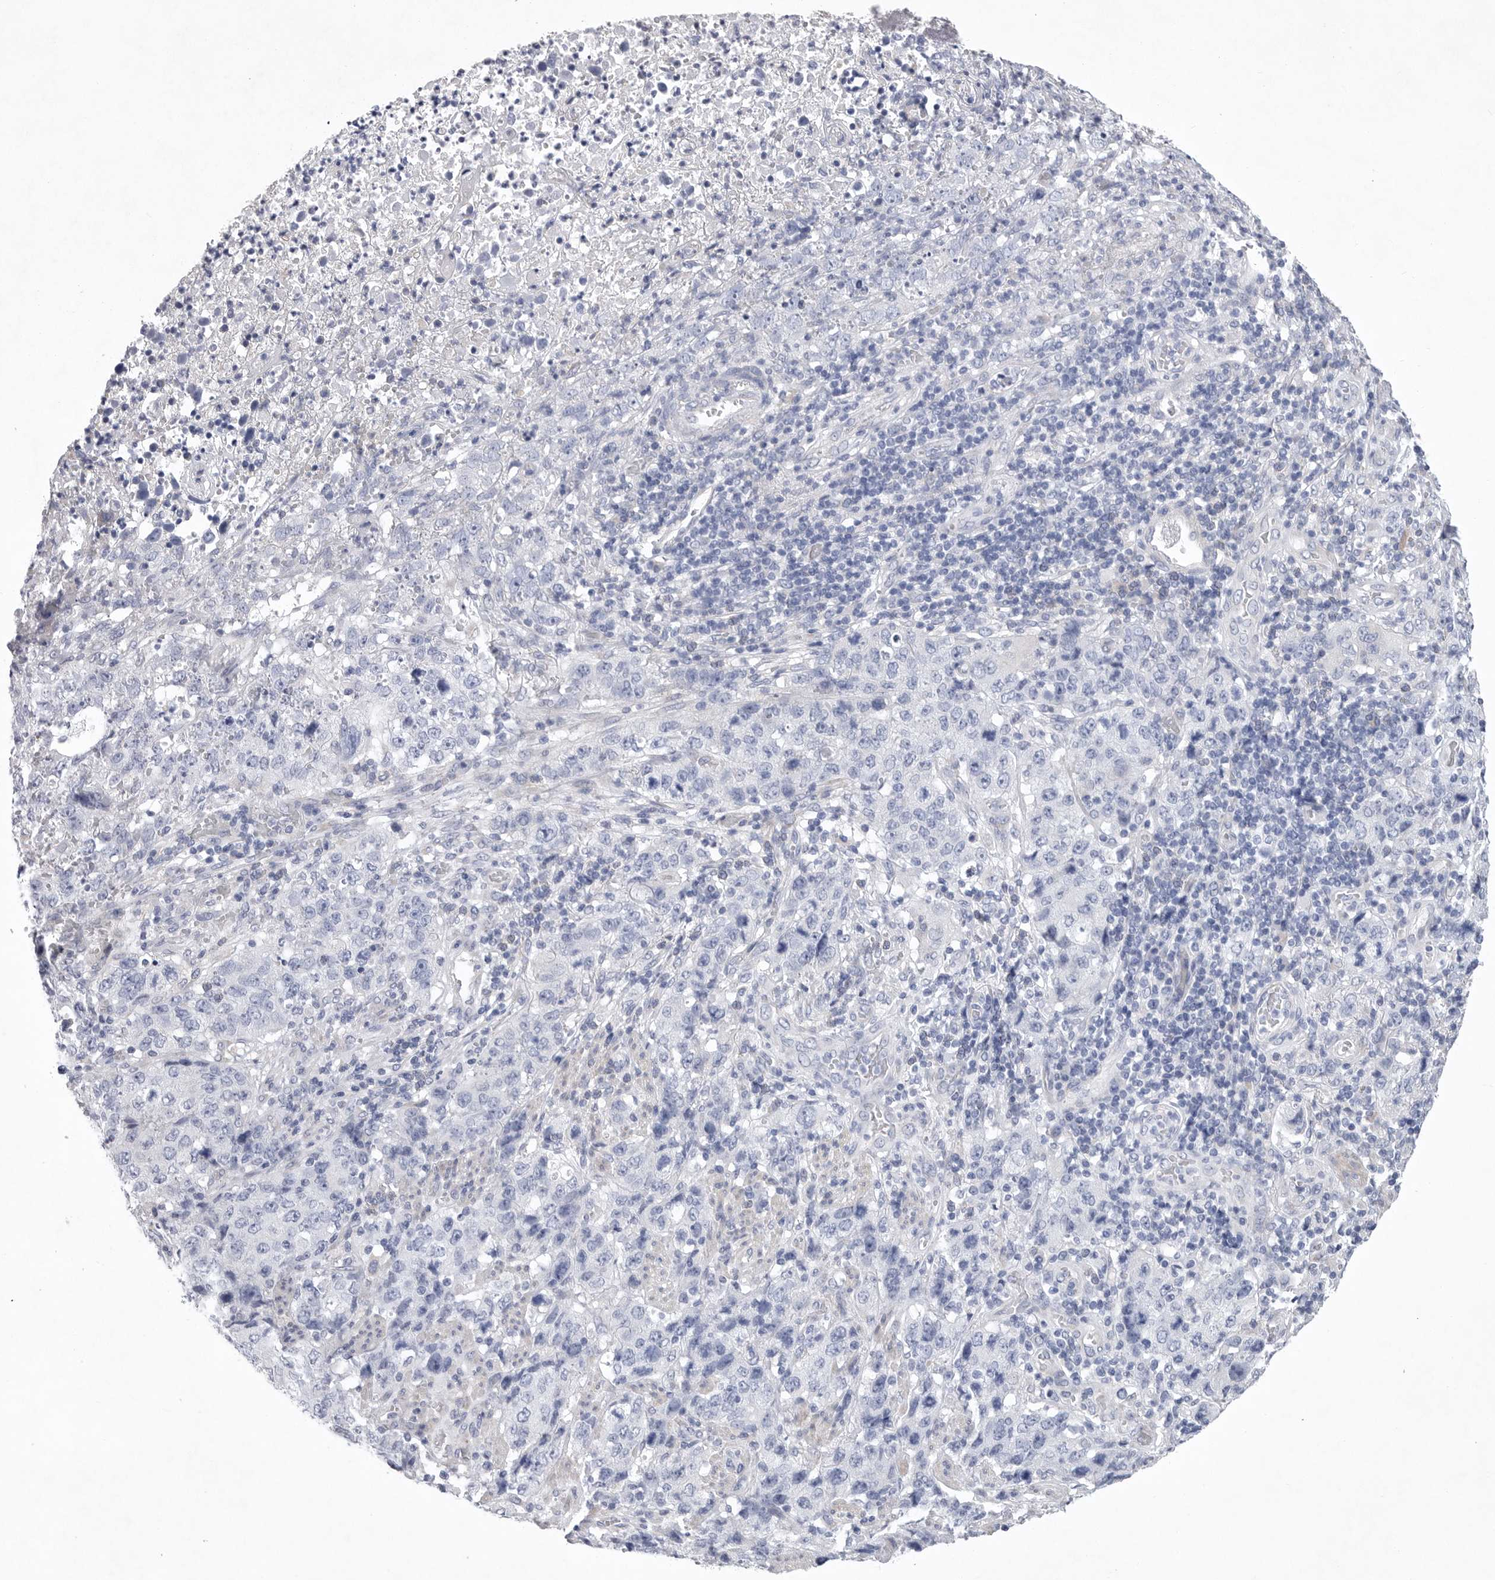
{"staining": {"intensity": "negative", "quantity": "none", "location": "none"}, "tissue": "stomach cancer", "cell_type": "Tumor cells", "image_type": "cancer", "snomed": [{"axis": "morphology", "description": "Adenocarcinoma, NOS"}, {"axis": "topography", "description": "Stomach"}], "caption": "IHC histopathology image of neoplastic tissue: adenocarcinoma (stomach) stained with DAB (3,3'-diaminobenzidine) displays no significant protein positivity in tumor cells.", "gene": "CAMK2B", "patient": {"sex": "male", "age": 48}}